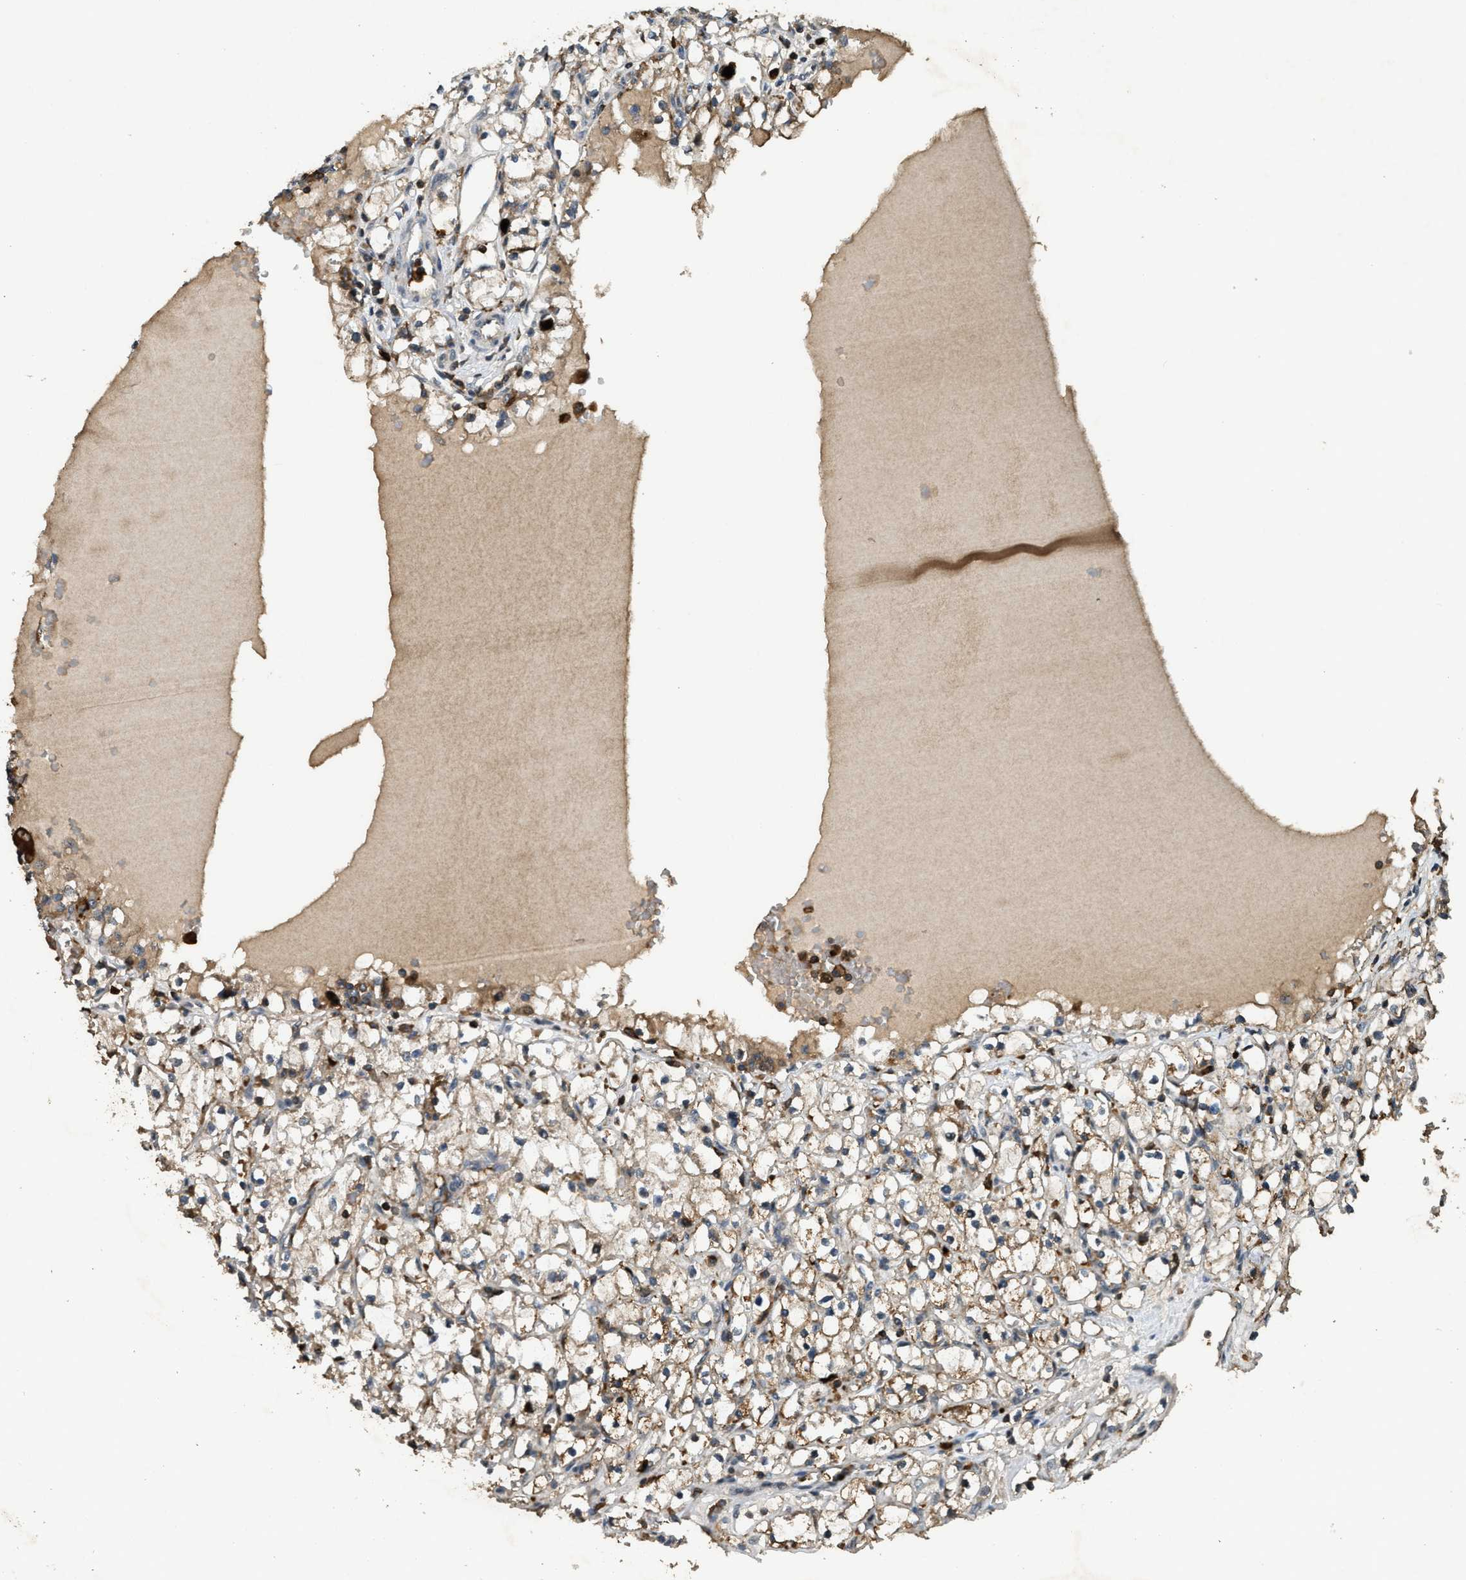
{"staining": {"intensity": "moderate", "quantity": ">75%", "location": "cytoplasmic/membranous"}, "tissue": "renal cancer", "cell_type": "Tumor cells", "image_type": "cancer", "snomed": [{"axis": "morphology", "description": "Adenocarcinoma, NOS"}, {"axis": "topography", "description": "Kidney"}], "caption": "Approximately >75% of tumor cells in human renal adenocarcinoma display moderate cytoplasmic/membranous protein expression as visualized by brown immunohistochemical staining.", "gene": "RNF141", "patient": {"sex": "male", "age": 56}}